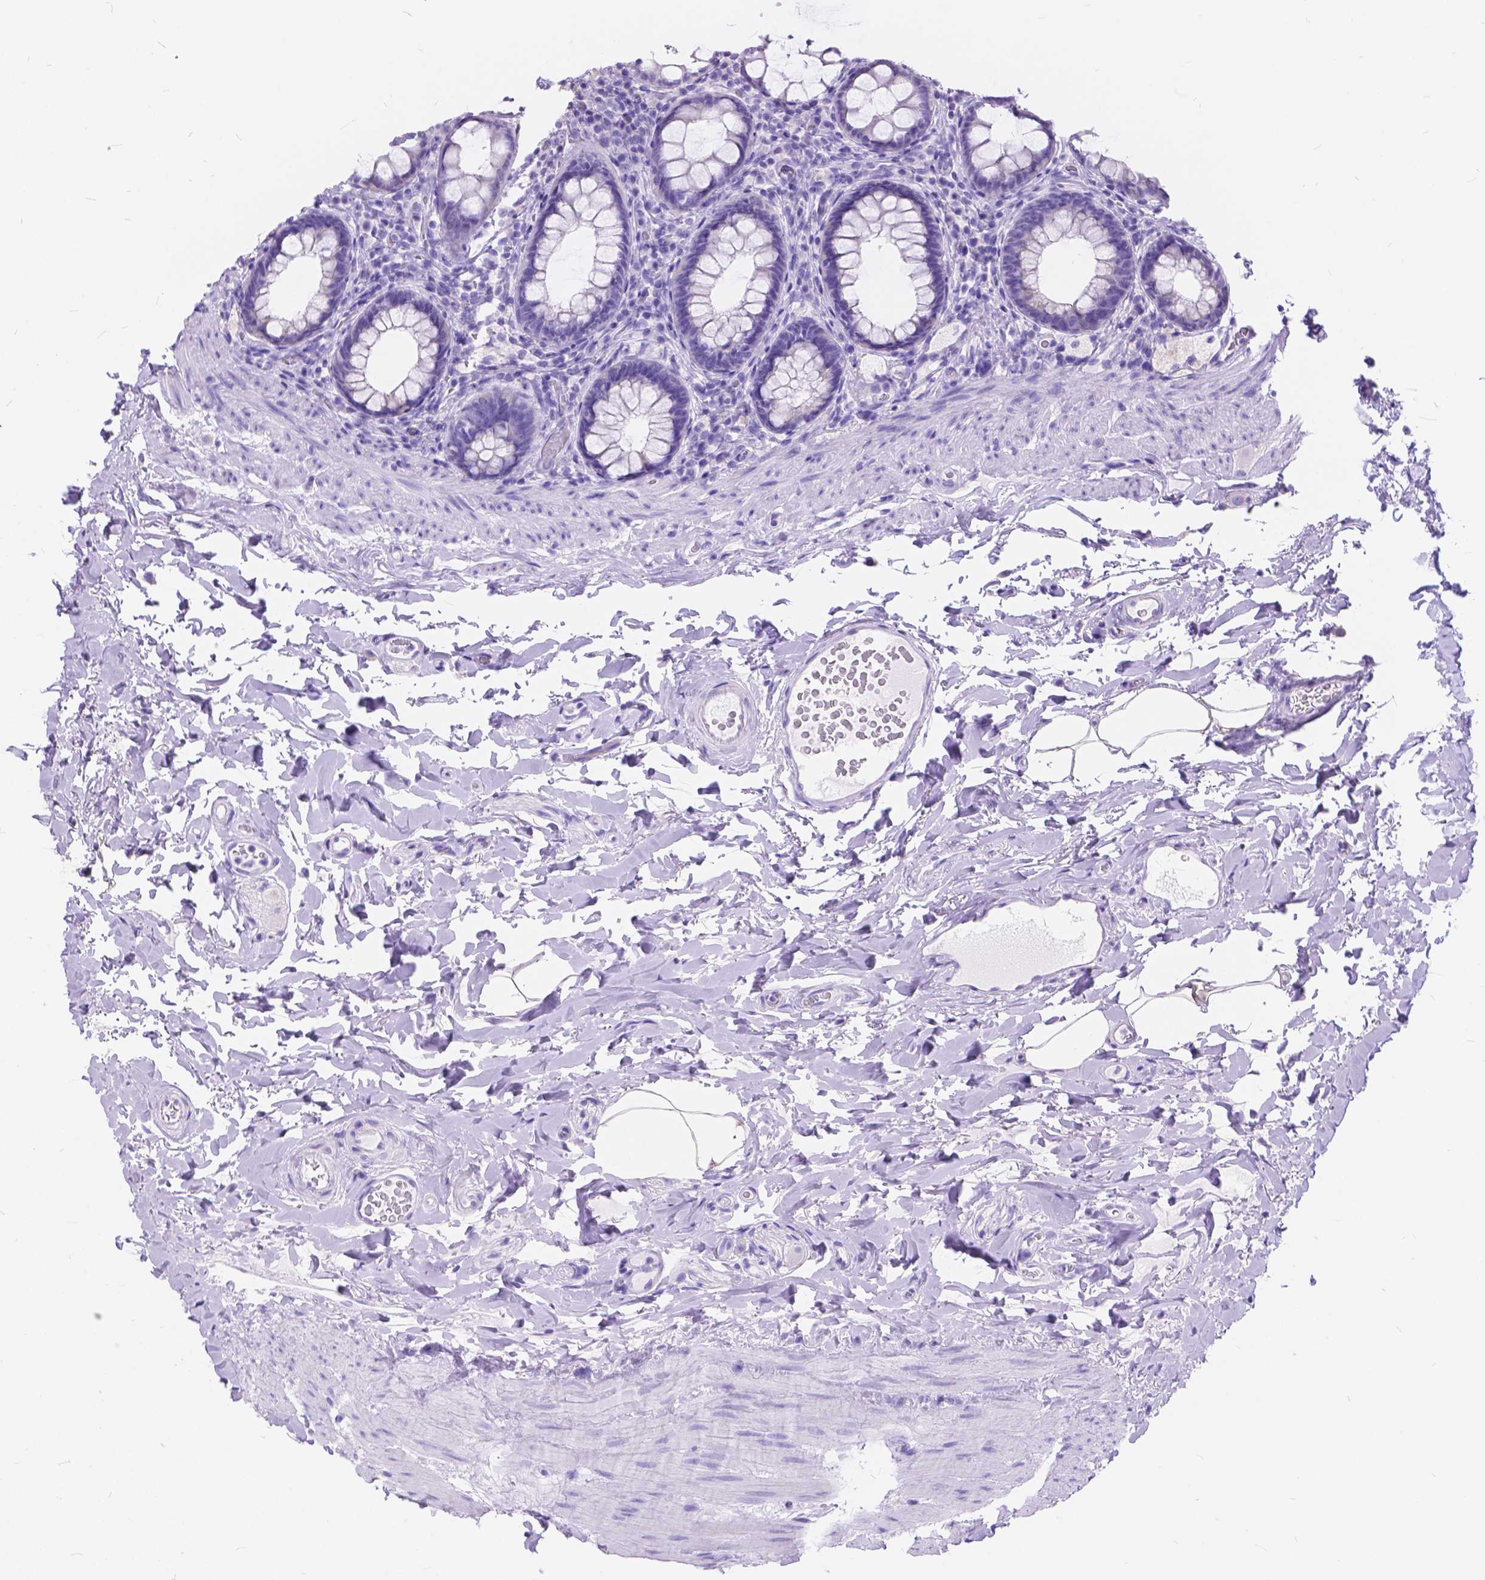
{"staining": {"intensity": "negative", "quantity": "none", "location": "none"}, "tissue": "rectum", "cell_type": "Glandular cells", "image_type": "normal", "snomed": [{"axis": "morphology", "description": "Normal tissue, NOS"}, {"axis": "topography", "description": "Rectum"}], "caption": "Photomicrograph shows no significant protein expression in glandular cells of normal rectum.", "gene": "FOXL2", "patient": {"sex": "female", "age": 69}}